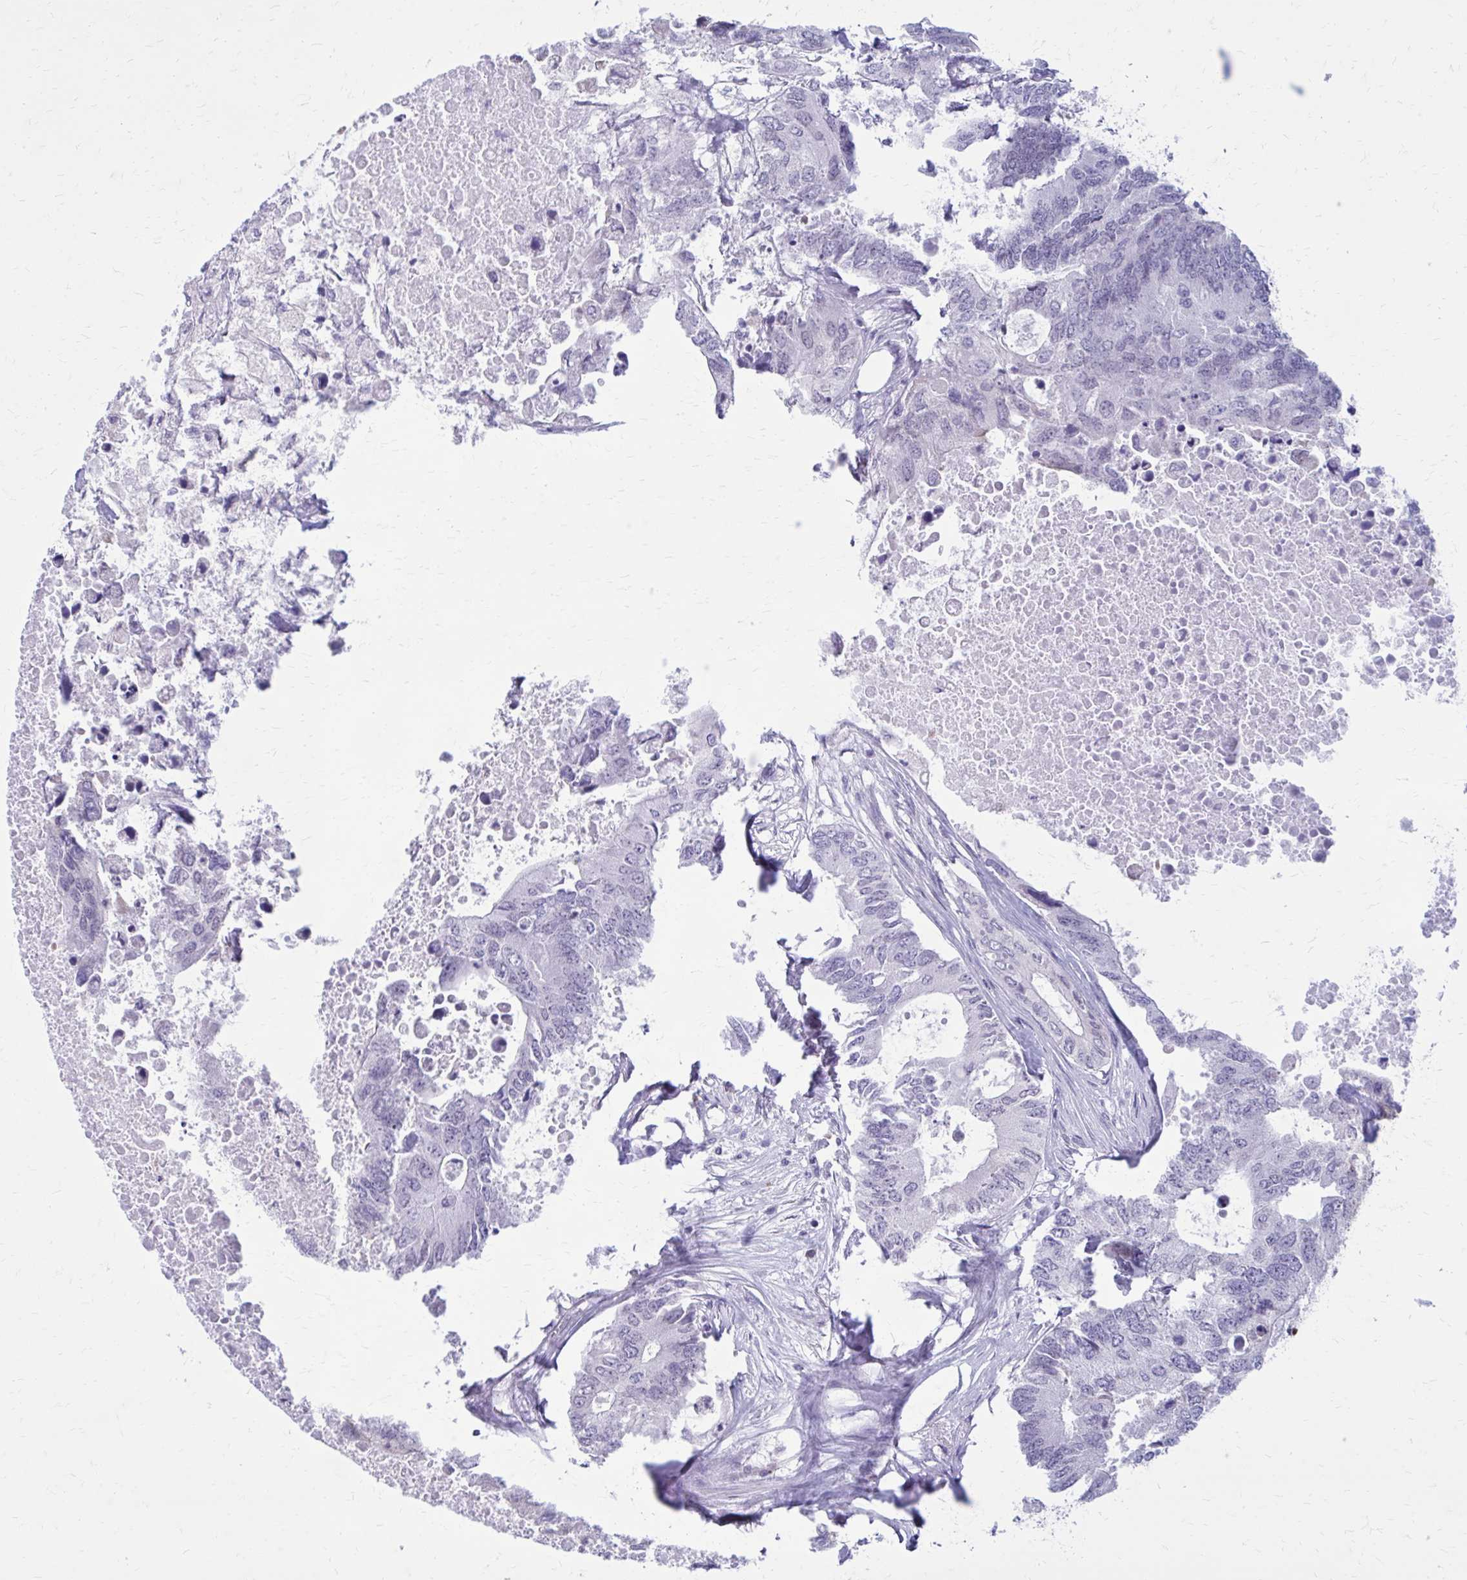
{"staining": {"intensity": "negative", "quantity": "none", "location": "none"}, "tissue": "colorectal cancer", "cell_type": "Tumor cells", "image_type": "cancer", "snomed": [{"axis": "morphology", "description": "Adenocarcinoma, NOS"}, {"axis": "topography", "description": "Colon"}], "caption": "IHC photomicrograph of human colorectal cancer (adenocarcinoma) stained for a protein (brown), which displays no expression in tumor cells.", "gene": "PROSER1", "patient": {"sex": "male", "age": 71}}